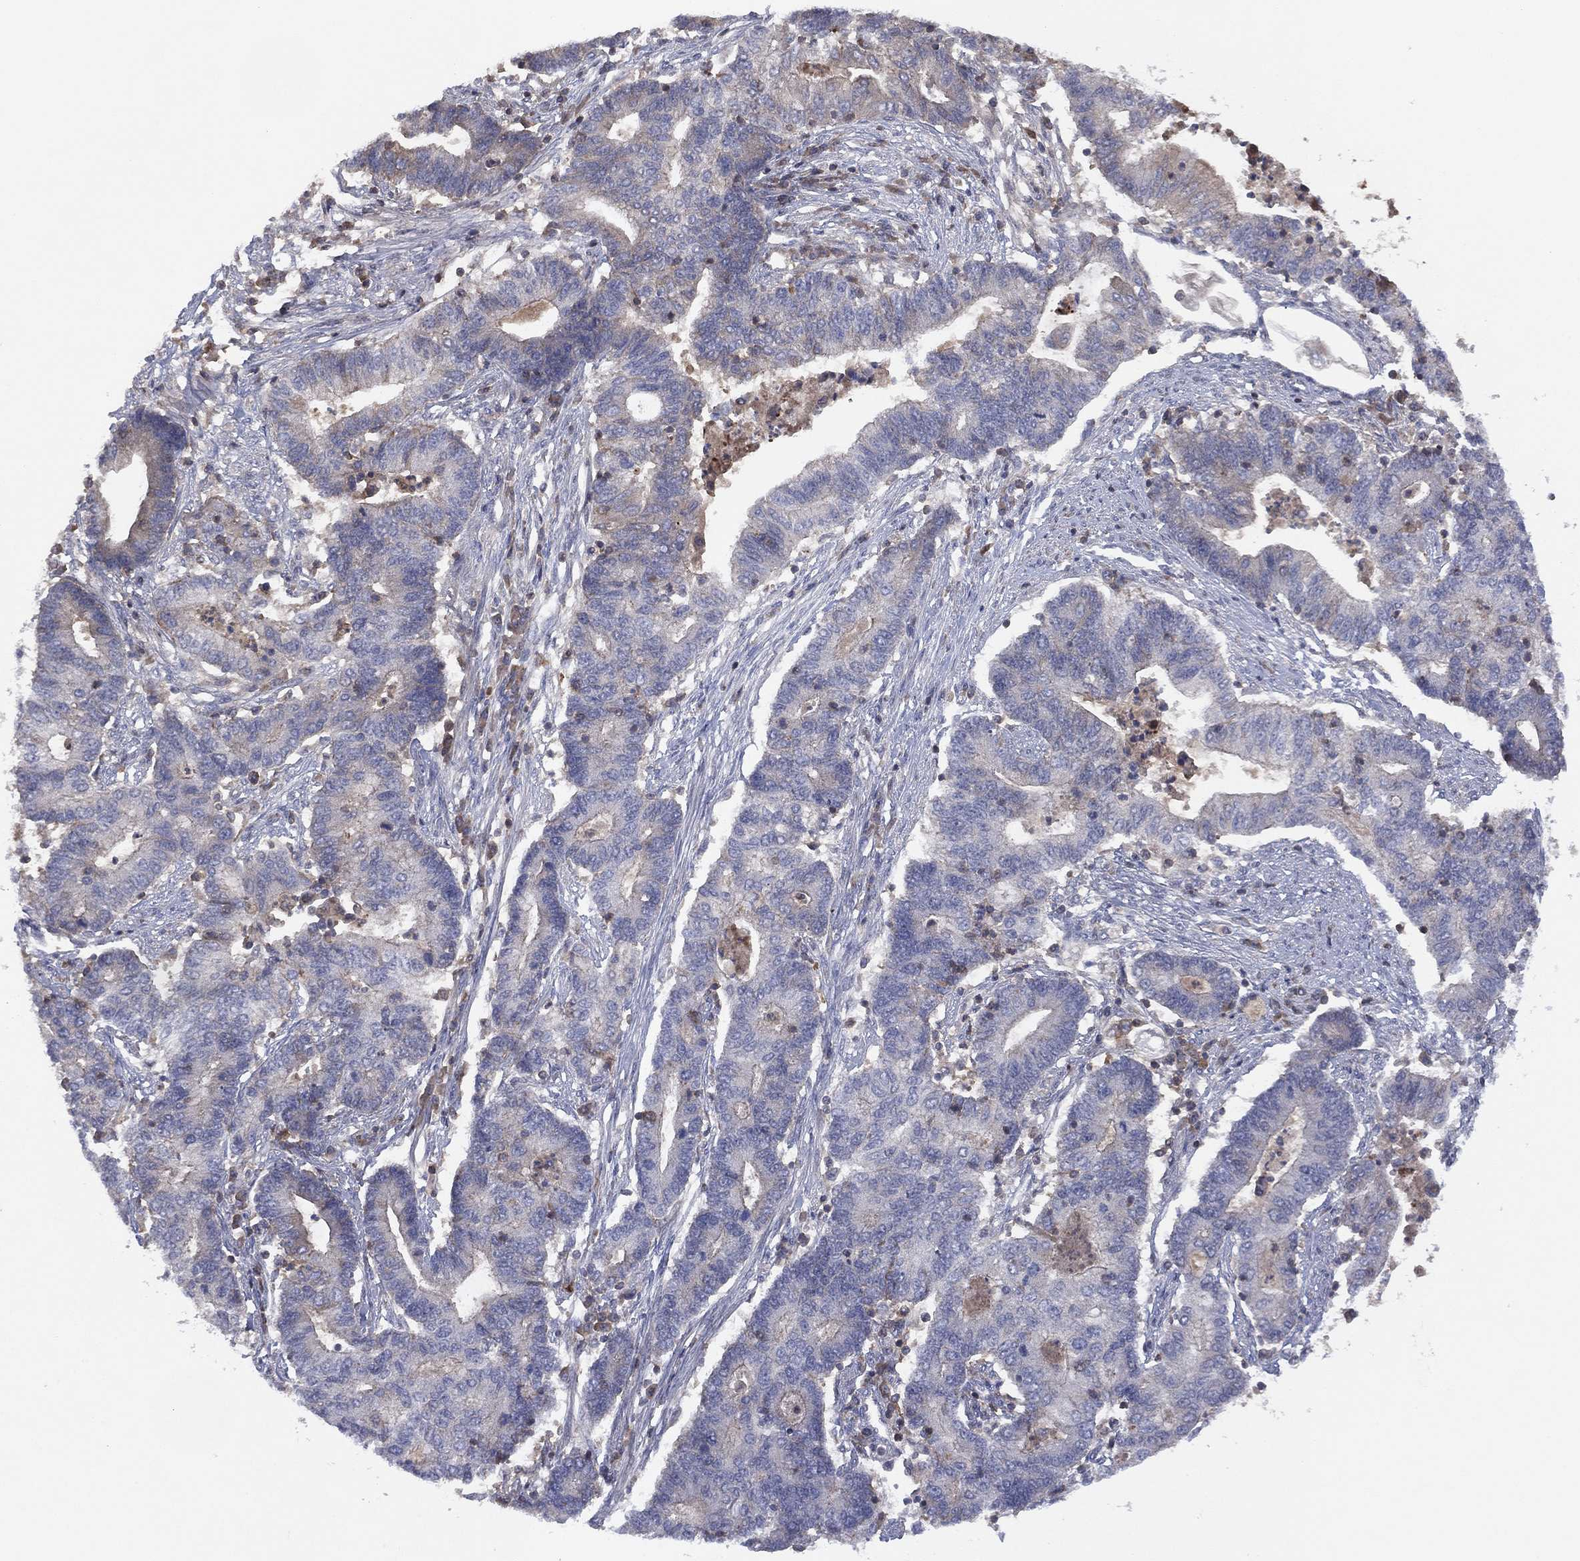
{"staining": {"intensity": "negative", "quantity": "none", "location": "none"}, "tissue": "endometrial cancer", "cell_type": "Tumor cells", "image_type": "cancer", "snomed": [{"axis": "morphology", "description": "Adenocarcinoma, NOS"}, {"axis": "topography", "description": "Uterus"}, {"axis": "topography", "description": "Endometrium"}], "caption": "Micrograph shows no significant protein staining in tumor cells of endometrial cancer (adenocarcinoma).", "gene": "DOCK8", "patient": {"sex": "female", "age": 54}}